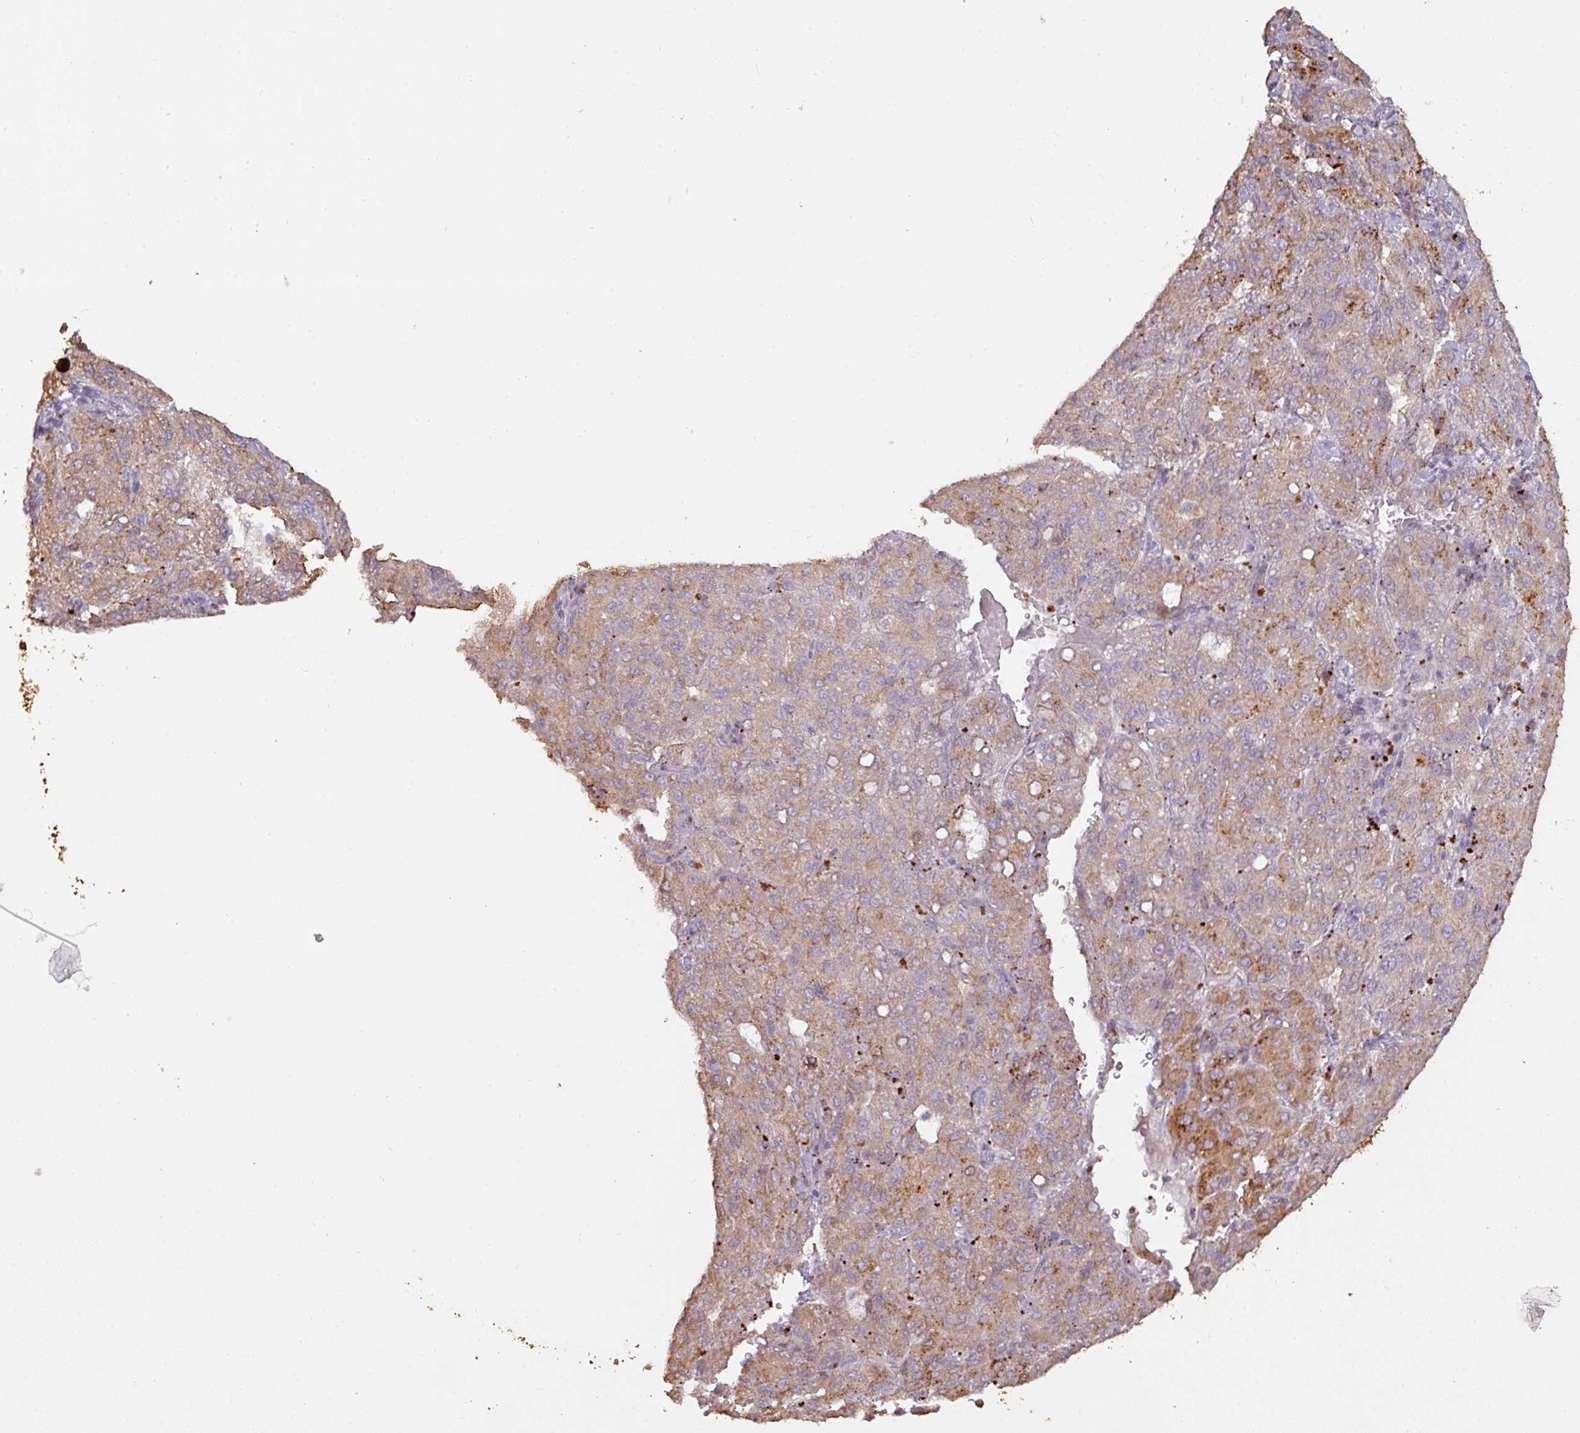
{"staining": {"intensity": "moderate", "quantity": "<25%", "location": "cytoplasmic/membranous"}, "tissue": "liver cancer", "cell_type": "Tumor cells", "image_type": "cancer", "snomed": [{"axis": "morphology", "description": "Carcinoma, Hepatocellular, NOS"}, {"axis": "topography", "description": "Liver"}], "caption": "Liver cancer tissue reveals moderate cytoplasmic/membranous staining in approximately <25% of tumor cells The staining was performed using DAB, with brown indicating positive protein expression. Nuclei are stained blue with hematoxylin.", "gene": "CXCR5", "patient": {"sex": "male", "age": 65}}